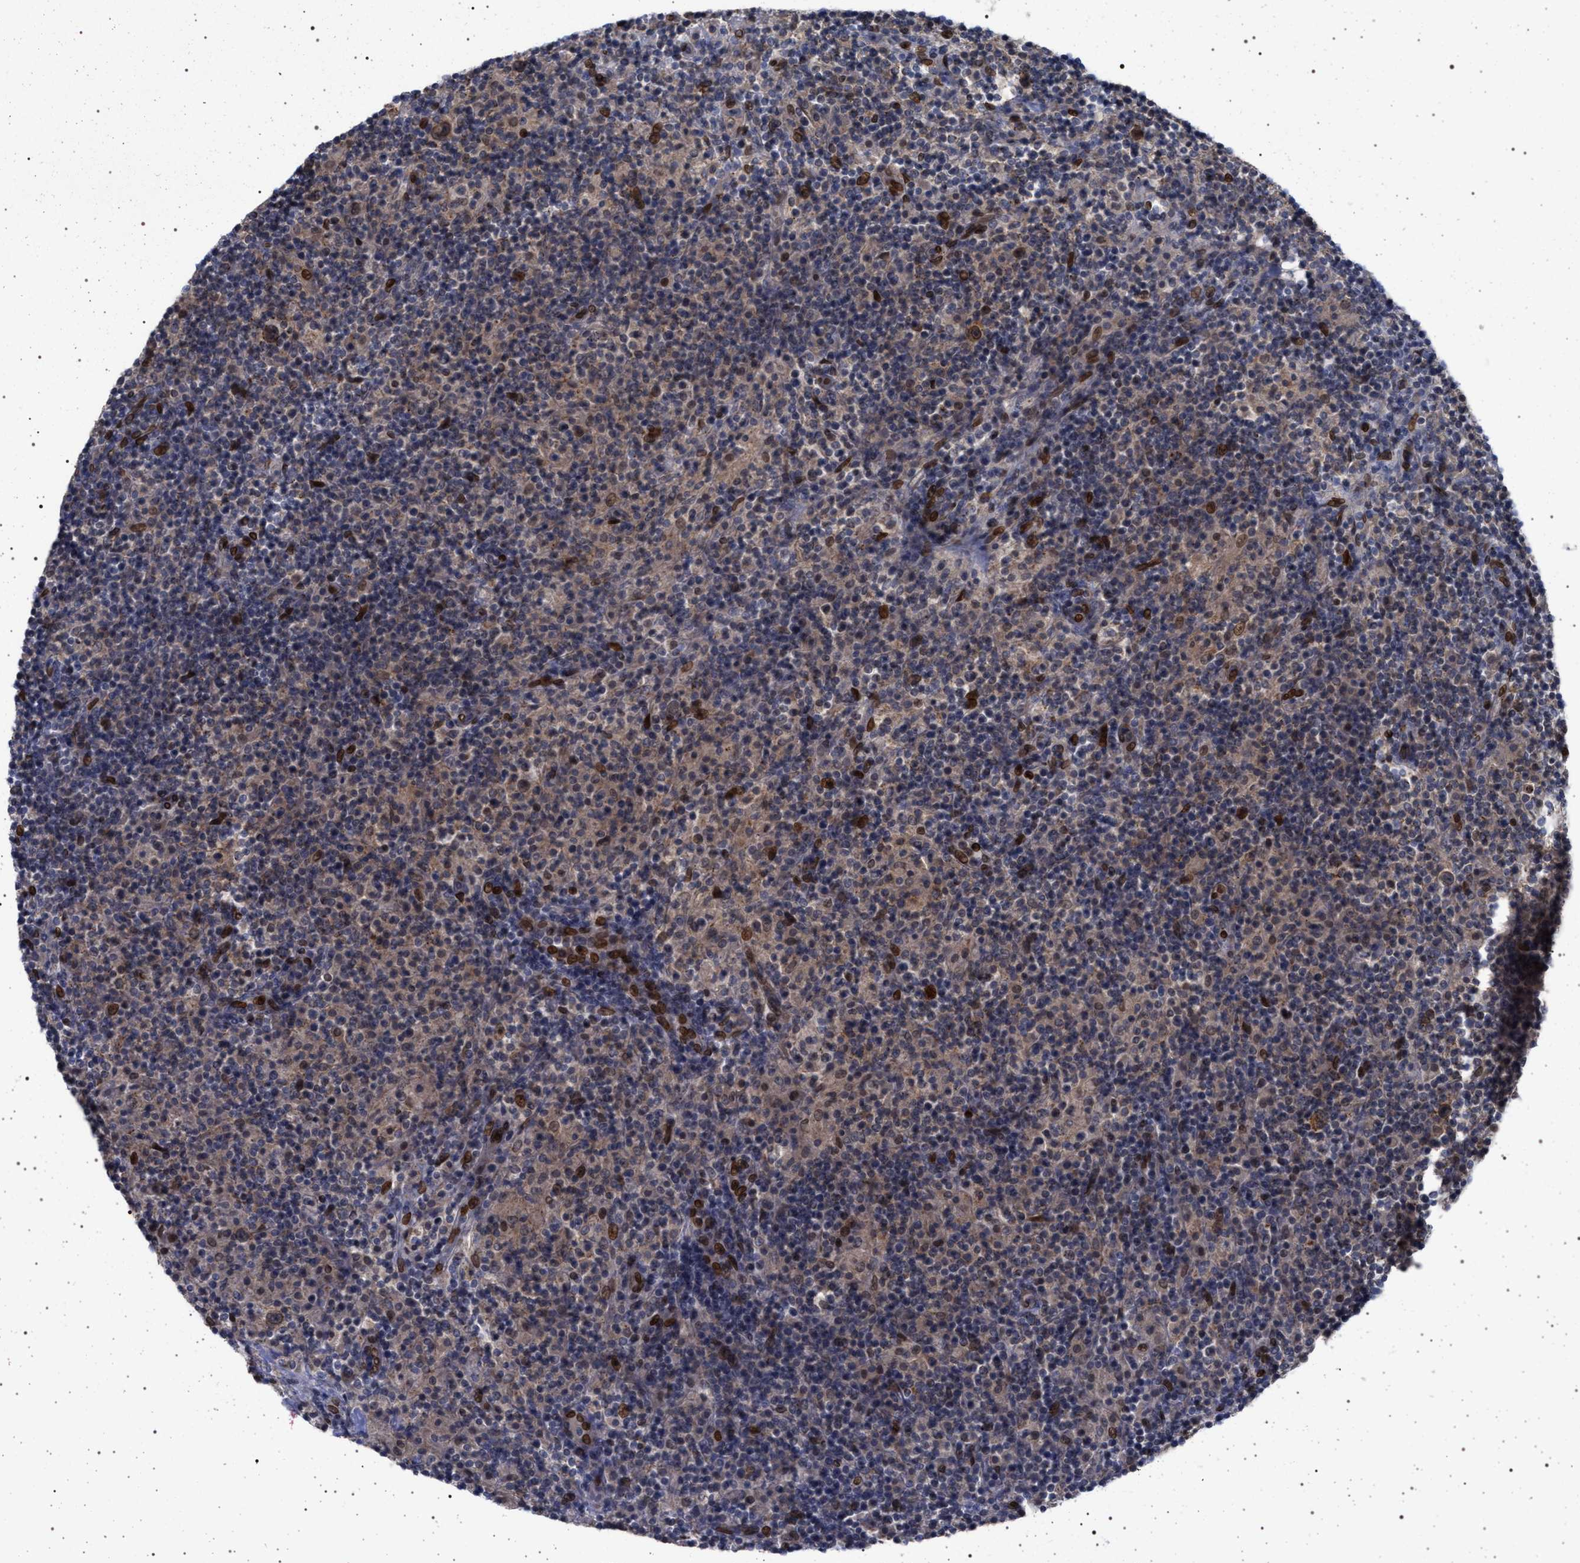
{"staining": {"intensity": "moderate", "quantity": "25%-75%", "location": "cytoplasmic/membranous,nuclear"}, "tissue": "lymphoma", "cell_type": "Tumor cells", "image_type": "cancer", "snomed": [{"axis": "morphology", "description": "Hodgkin's disease, NOS"}, {"axis": "topography", "description": "Lymph node"}], "caption": "Lymphoma stained with a brown dye demonstrates moderate cytoplasmic/membranous and nuclear positive expression in about 25%-75% of tumor cells.", "gene": "ING2", "patient": {"sex": "male", "age": 70}}